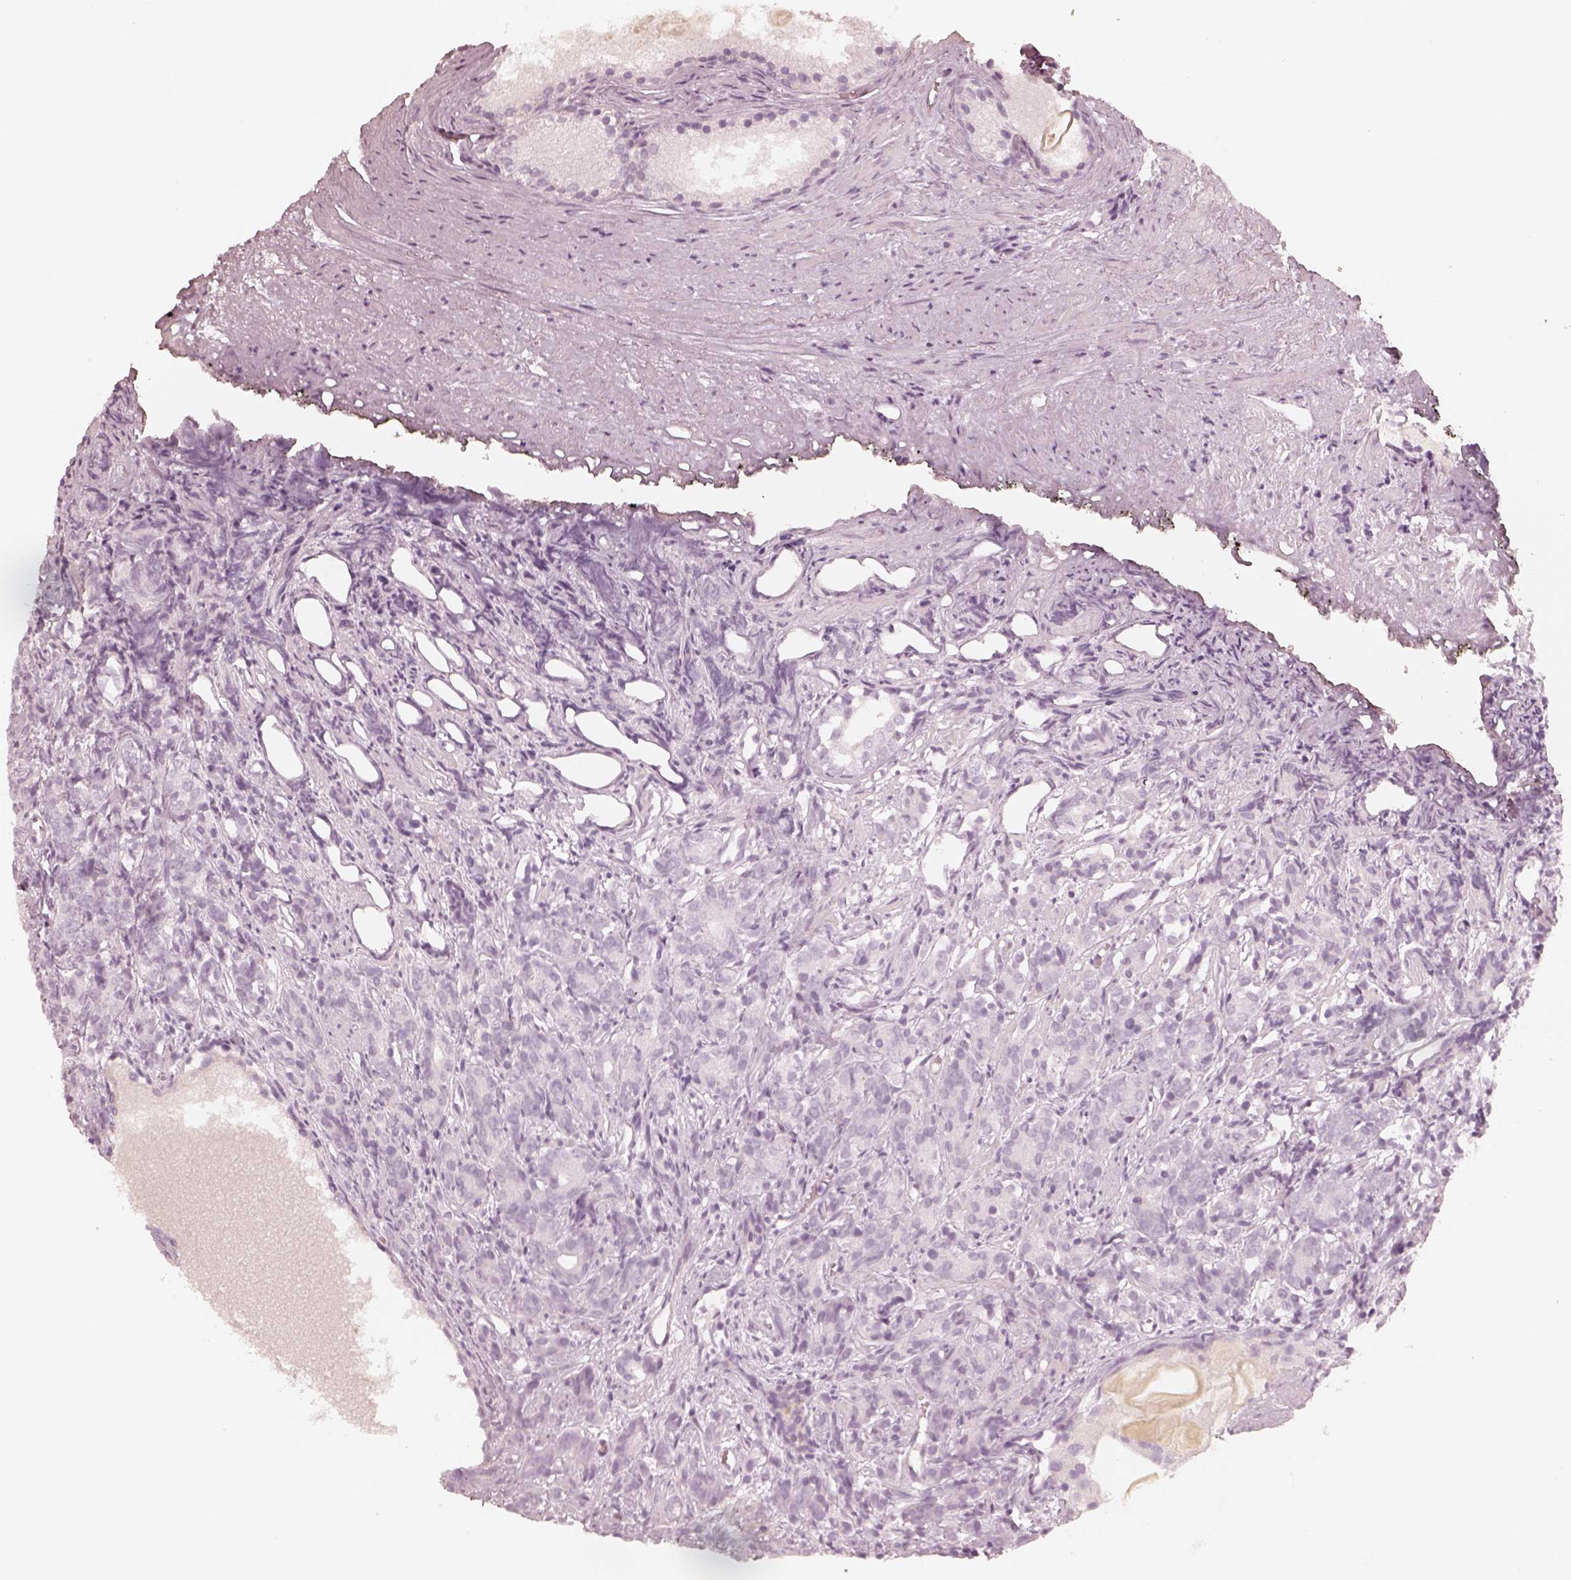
{"staining": {"intensity": "negative", "quantity": "none", "location": "none"}, "tissue": "prostate cancer", "cell_type": "Tumor cells", "image_type": "cancer", "snomed": [{"axis": "morphology", "description": "Adenocarcinoma, High grade"}, {"axis": "topography", "description": "Prostate"}], "caption": "Immunohistochemical staining of prostate cancer (high-grade adenocarcinoma) shows no significant staining in tumor cells. (DAB IHC visualized using brightfield microscopy, high magnification).", "gene": "KRT82", "patient": {"sex": "male", "age": 84}}